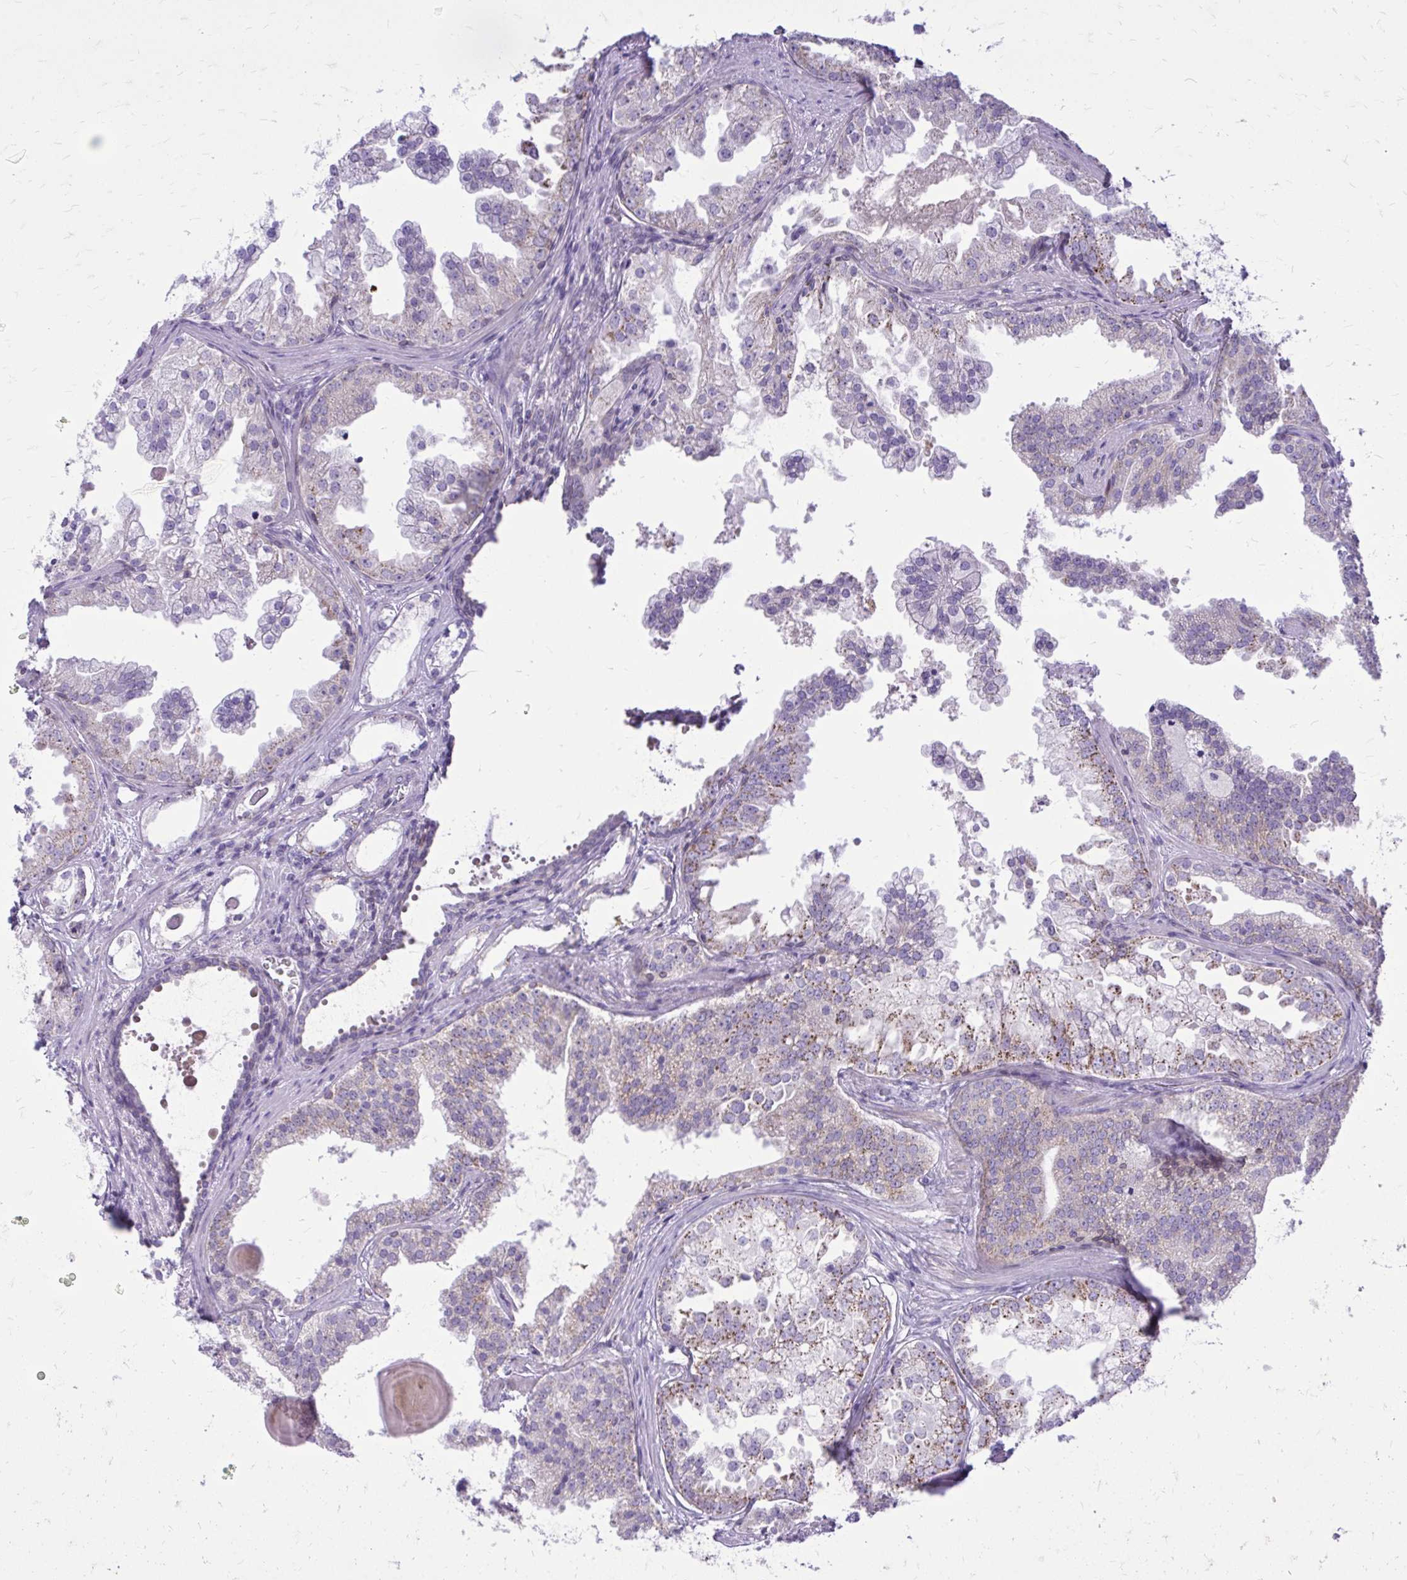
{"staining": {"intensity": "moderate", "quantity": "25%-75%", "location": "cytoplasmic/membranous"}, "tissue": "prostate cancer", "cell_type": "Tumor cells", "image_type": "cancer", "snomed": [{"axis": "morphology", "description": "Adenocarcinoma, Low grade"}, {"axis": "topography", "description": "Prostate"}], "caption": "A brown stain labels moderate cytoplasmic/membranous staining of a protein in prostate cancer tumor cells.", "gene": "RPS6KA2", "patient": {"sex": "male", "age": 65}}